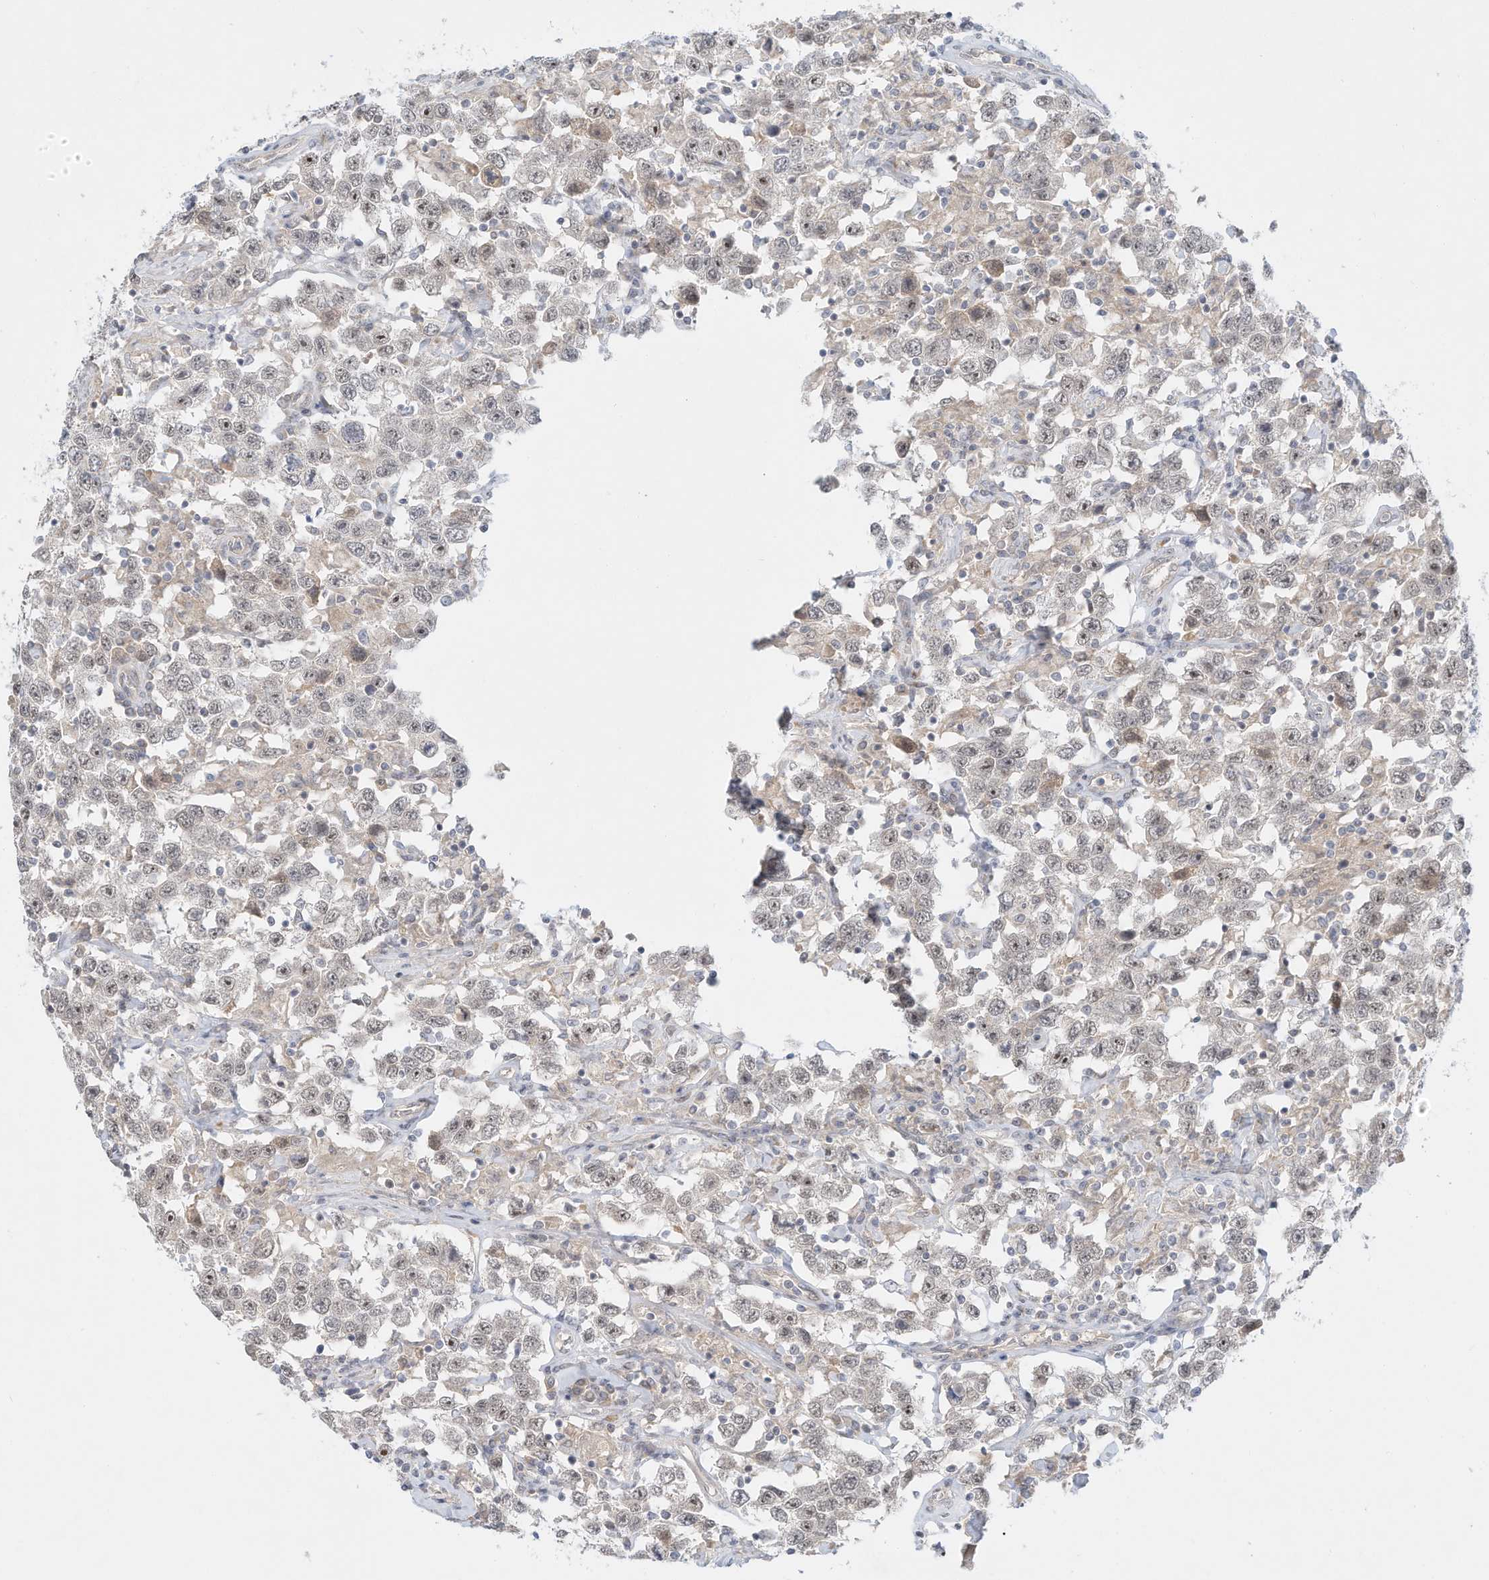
{"staining": {"intensity": "moderate", "quantity": "<25%", "location": "nuclear"}, "tissue": "testis cancer", "cell_type": "Tumor cells", "image_type": "cancer", "snomed": [{"axis": "morphology", "description": "Seminoma, NOS"}, {"axis": "topography", "description": "Testis"}], "caption": "An image of testis cancer (seminoma) stained for a protein shows moderate nuclear brown staining in tumor cells. Ihc stains the protein in brown and the nuclei are stained blue.", "gene": "PAK6", "patient": {"sex": "male", "age": 41}}